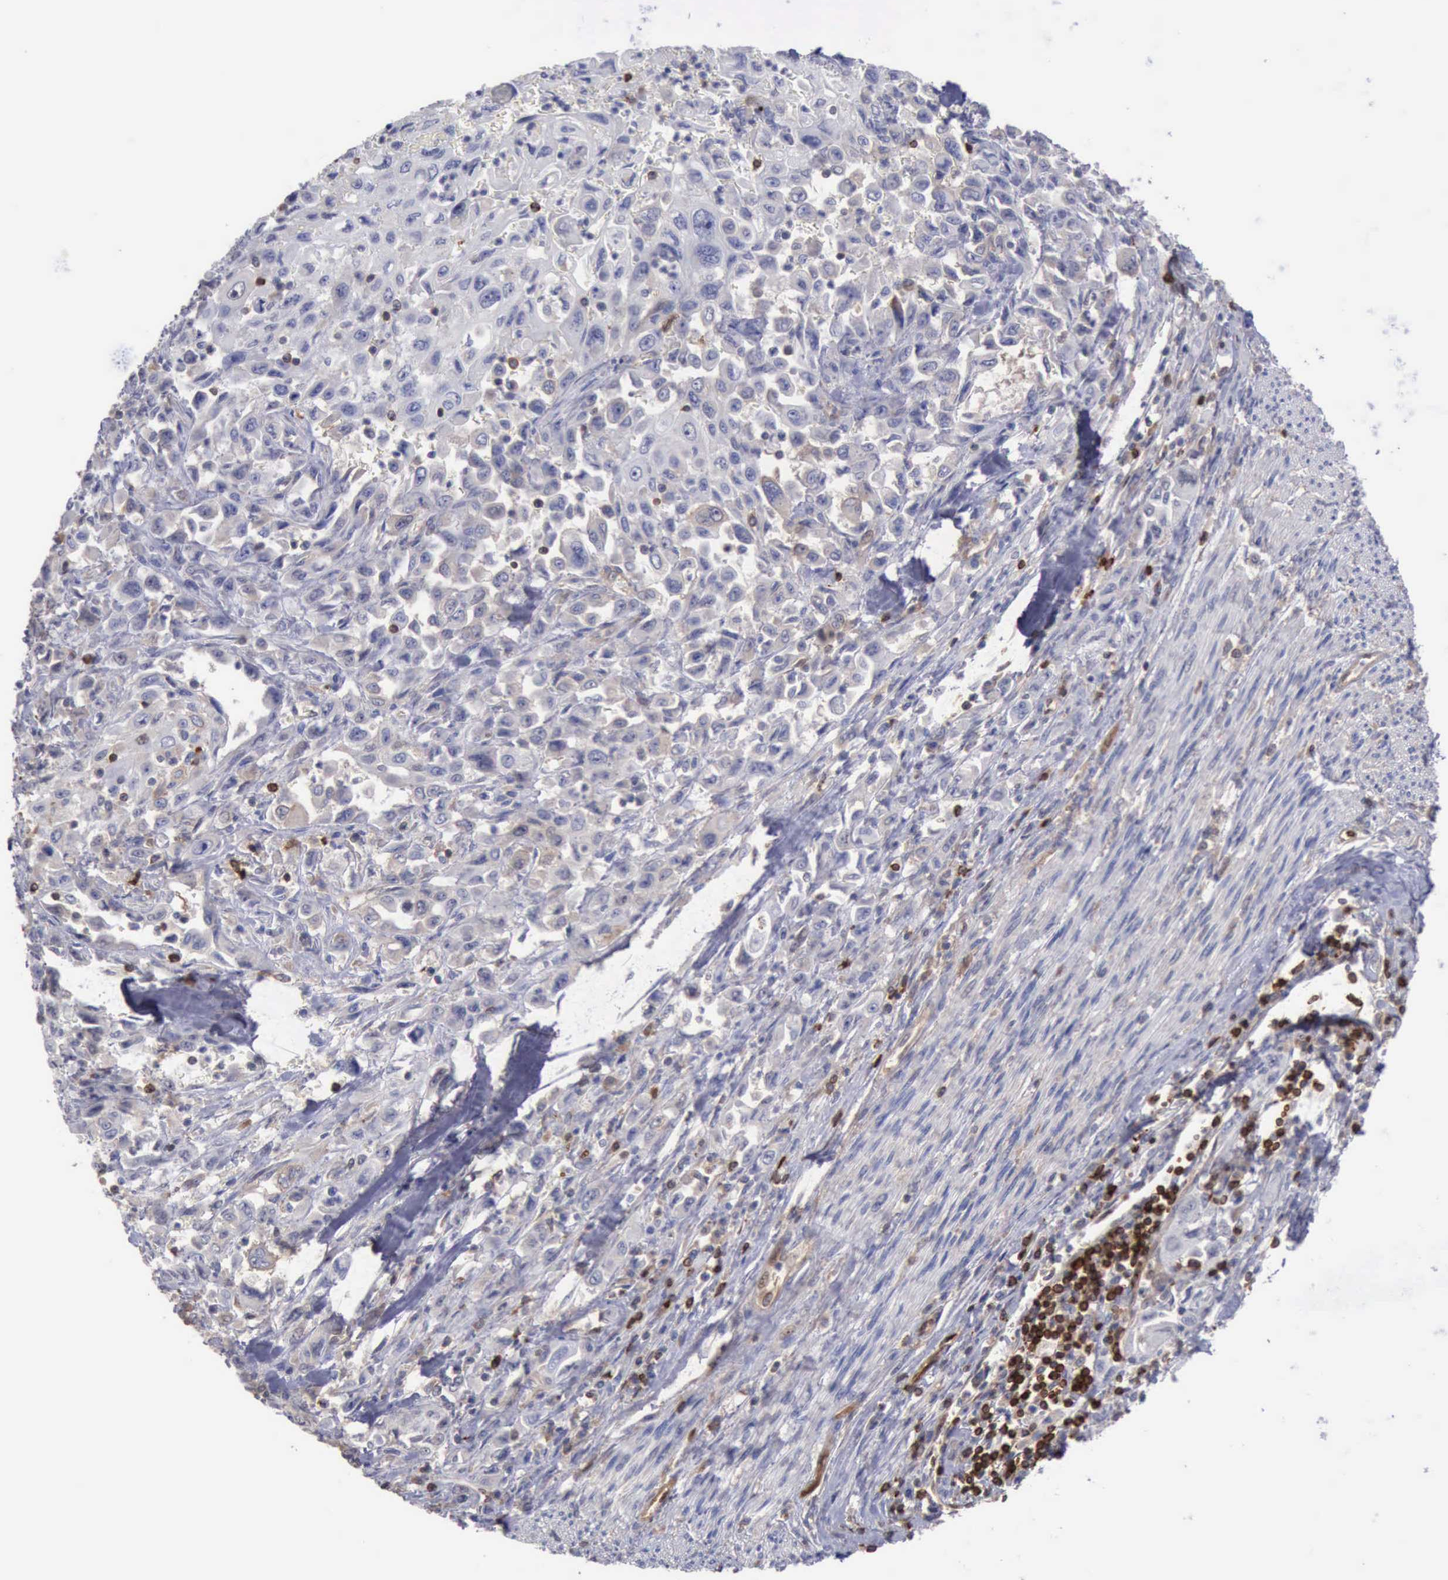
{"staining": {"intensity": "negative", "quantity": "none", "location": "none"}, "tissue": "pancreatic cancer", "cell_type": "Tumor cells", "image_type": "cancer", "snomed": [{"axis": "morphology", "description": "Adenocarcinoma, NOS"}, {"axis": "topography", "description": "Pancreas"}], "caption": "DAB immunohistochemical staining of pancreatic cancer demonstrates no significant staining in tumor cells.", "gene": "PDCD4", "patient": {"sex": "male", "age": 70}}